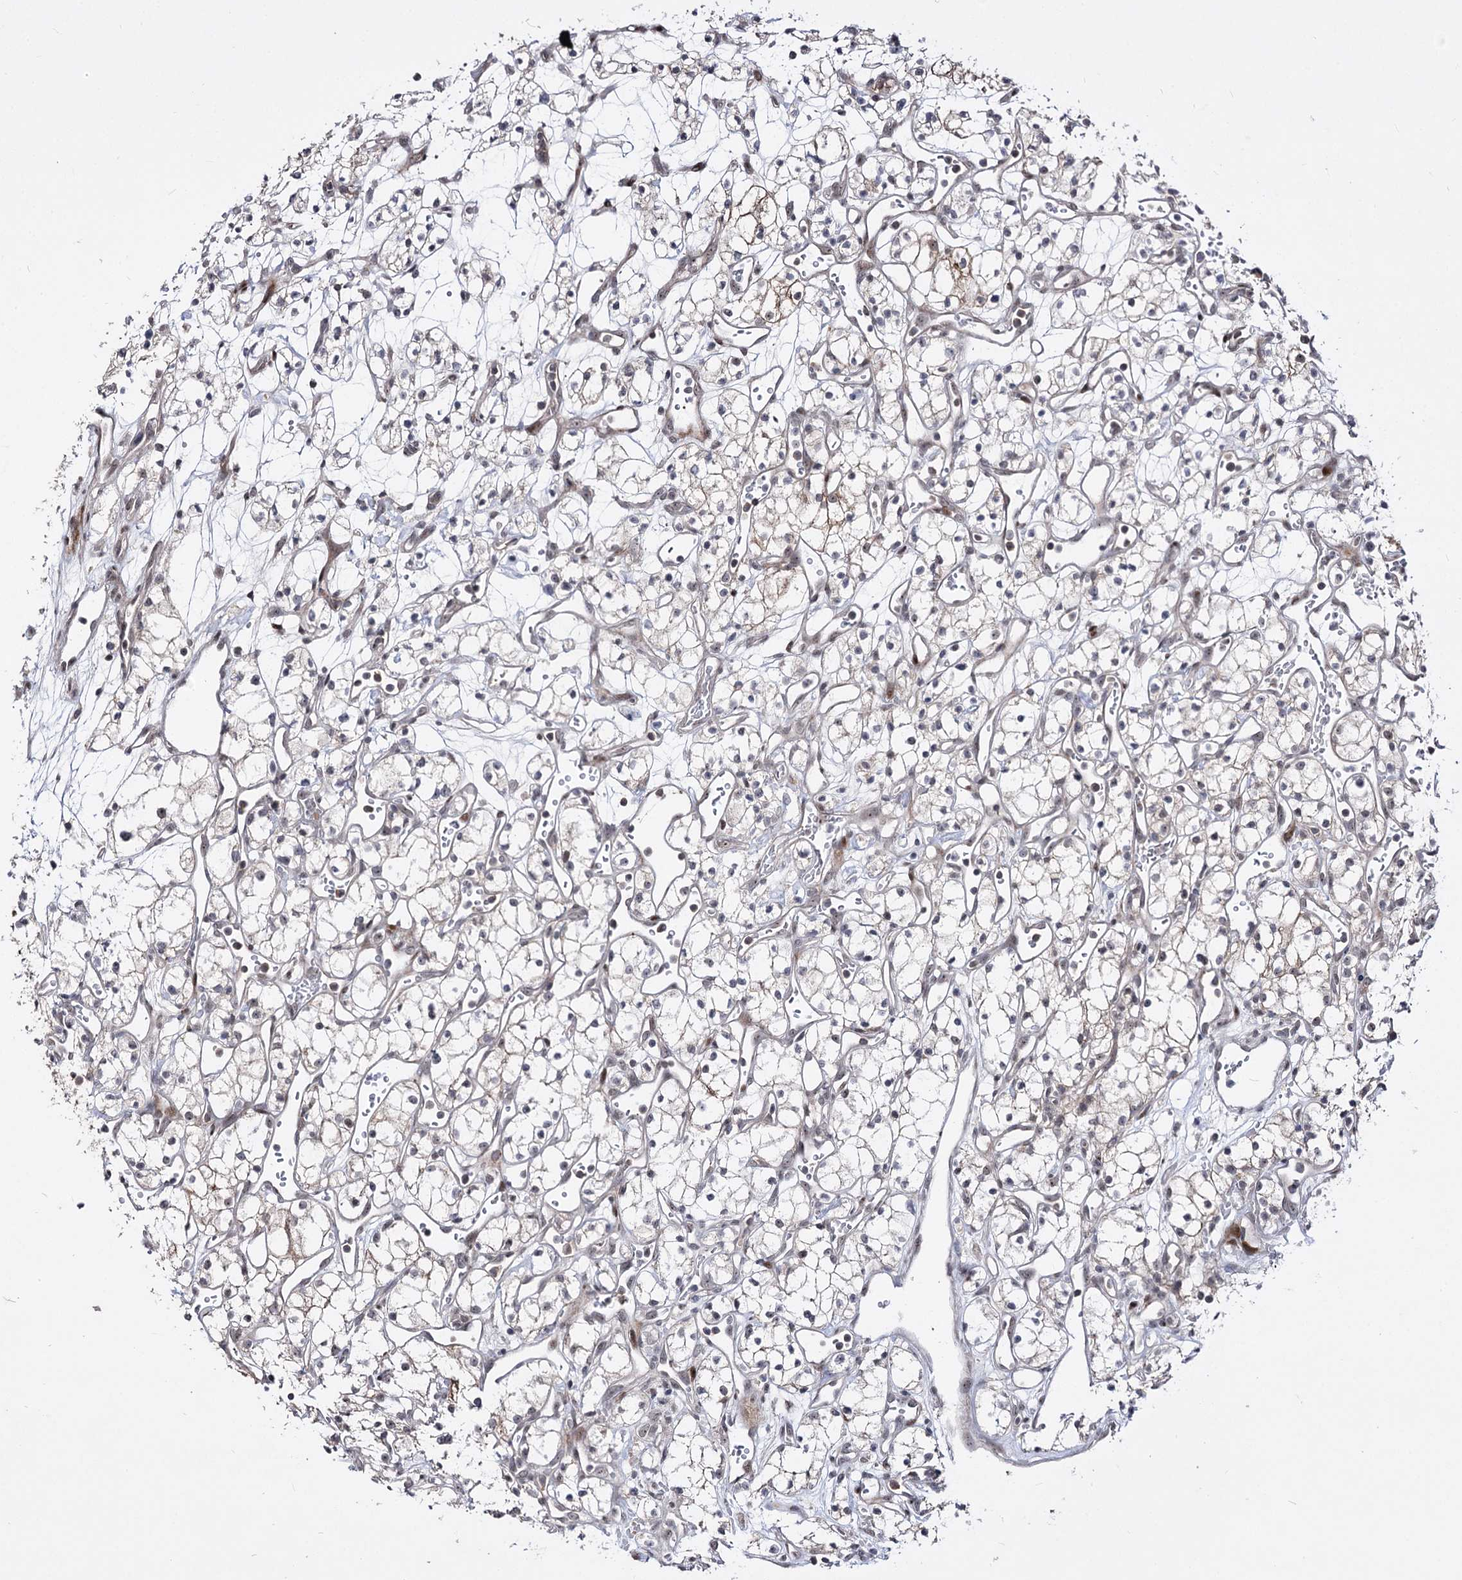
{"staining": {"intensity": "weak", "quantity": "<25%", "location": "nuclear"}, "tissue": "renal cancer", "cell_type": "Tumor cells", "image_type": "cancer", "snomed": [{"axis": "morphology", "description": "Adenocarcinoma, NOS"}, {"axis": "topography", "description": "Kidney"}], "caption": "Renal adenocarcinoma stained for a protein using IHC demonstrates no expression tumor cells.", "gene": "STOX1", "patient": {"sex": "male", "age": 59}}